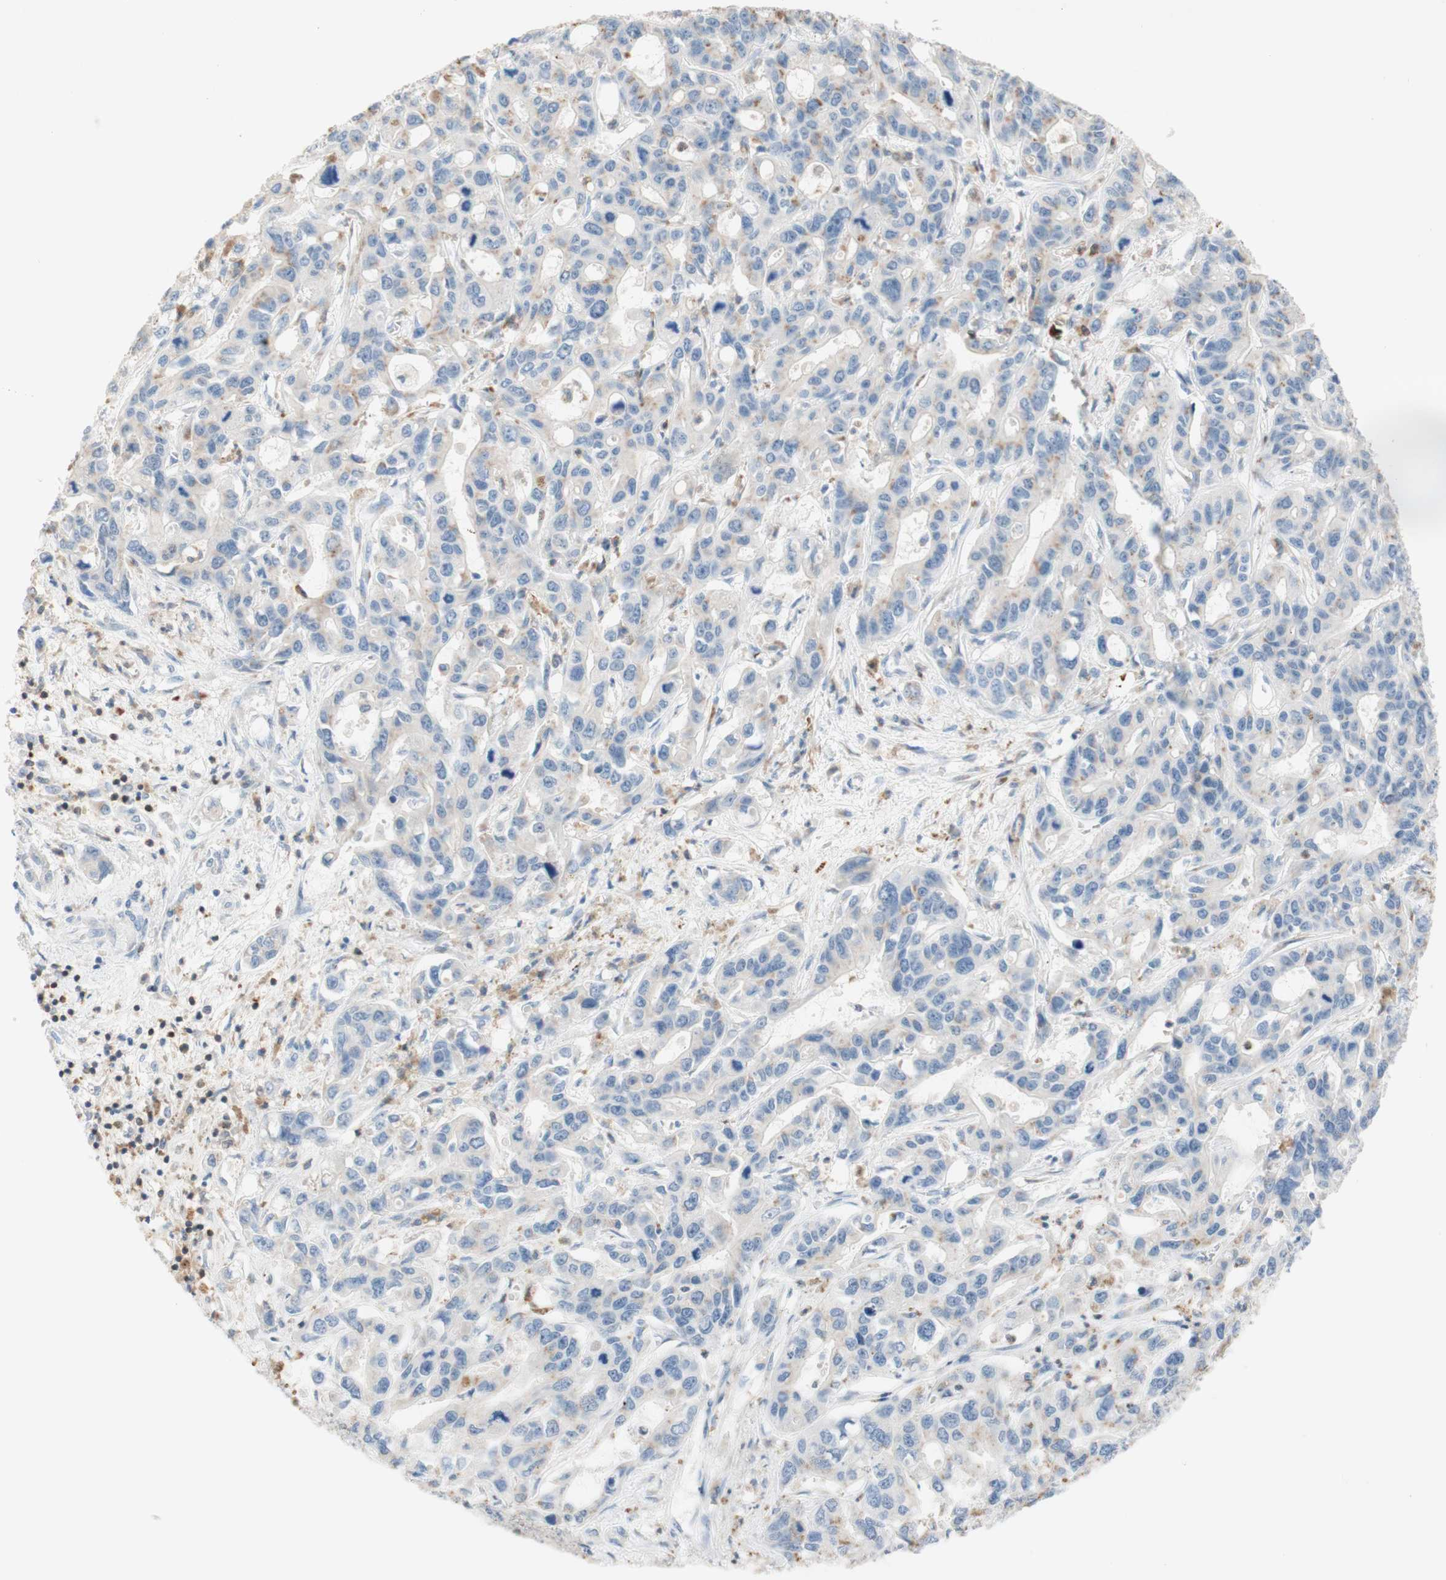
{"staining": {"intensity": "negative", "quantity": "none", "location": "none"}, "tissue": "liver cancer", "cell_type": "Tumor cells", "image_type": "cancer", "snomed": [{"axis": "morphology", "description": "Cholangiocarcinoma"}, {"axis": "topography", "description": "Liver"}], "caption": "Cholangiocarcinoma (liver) was stained to show a protein in brown. There is no significant expression in tumor cells.", "gene": "SPINK6", "patient": {"sex": "female", "age": 65}}